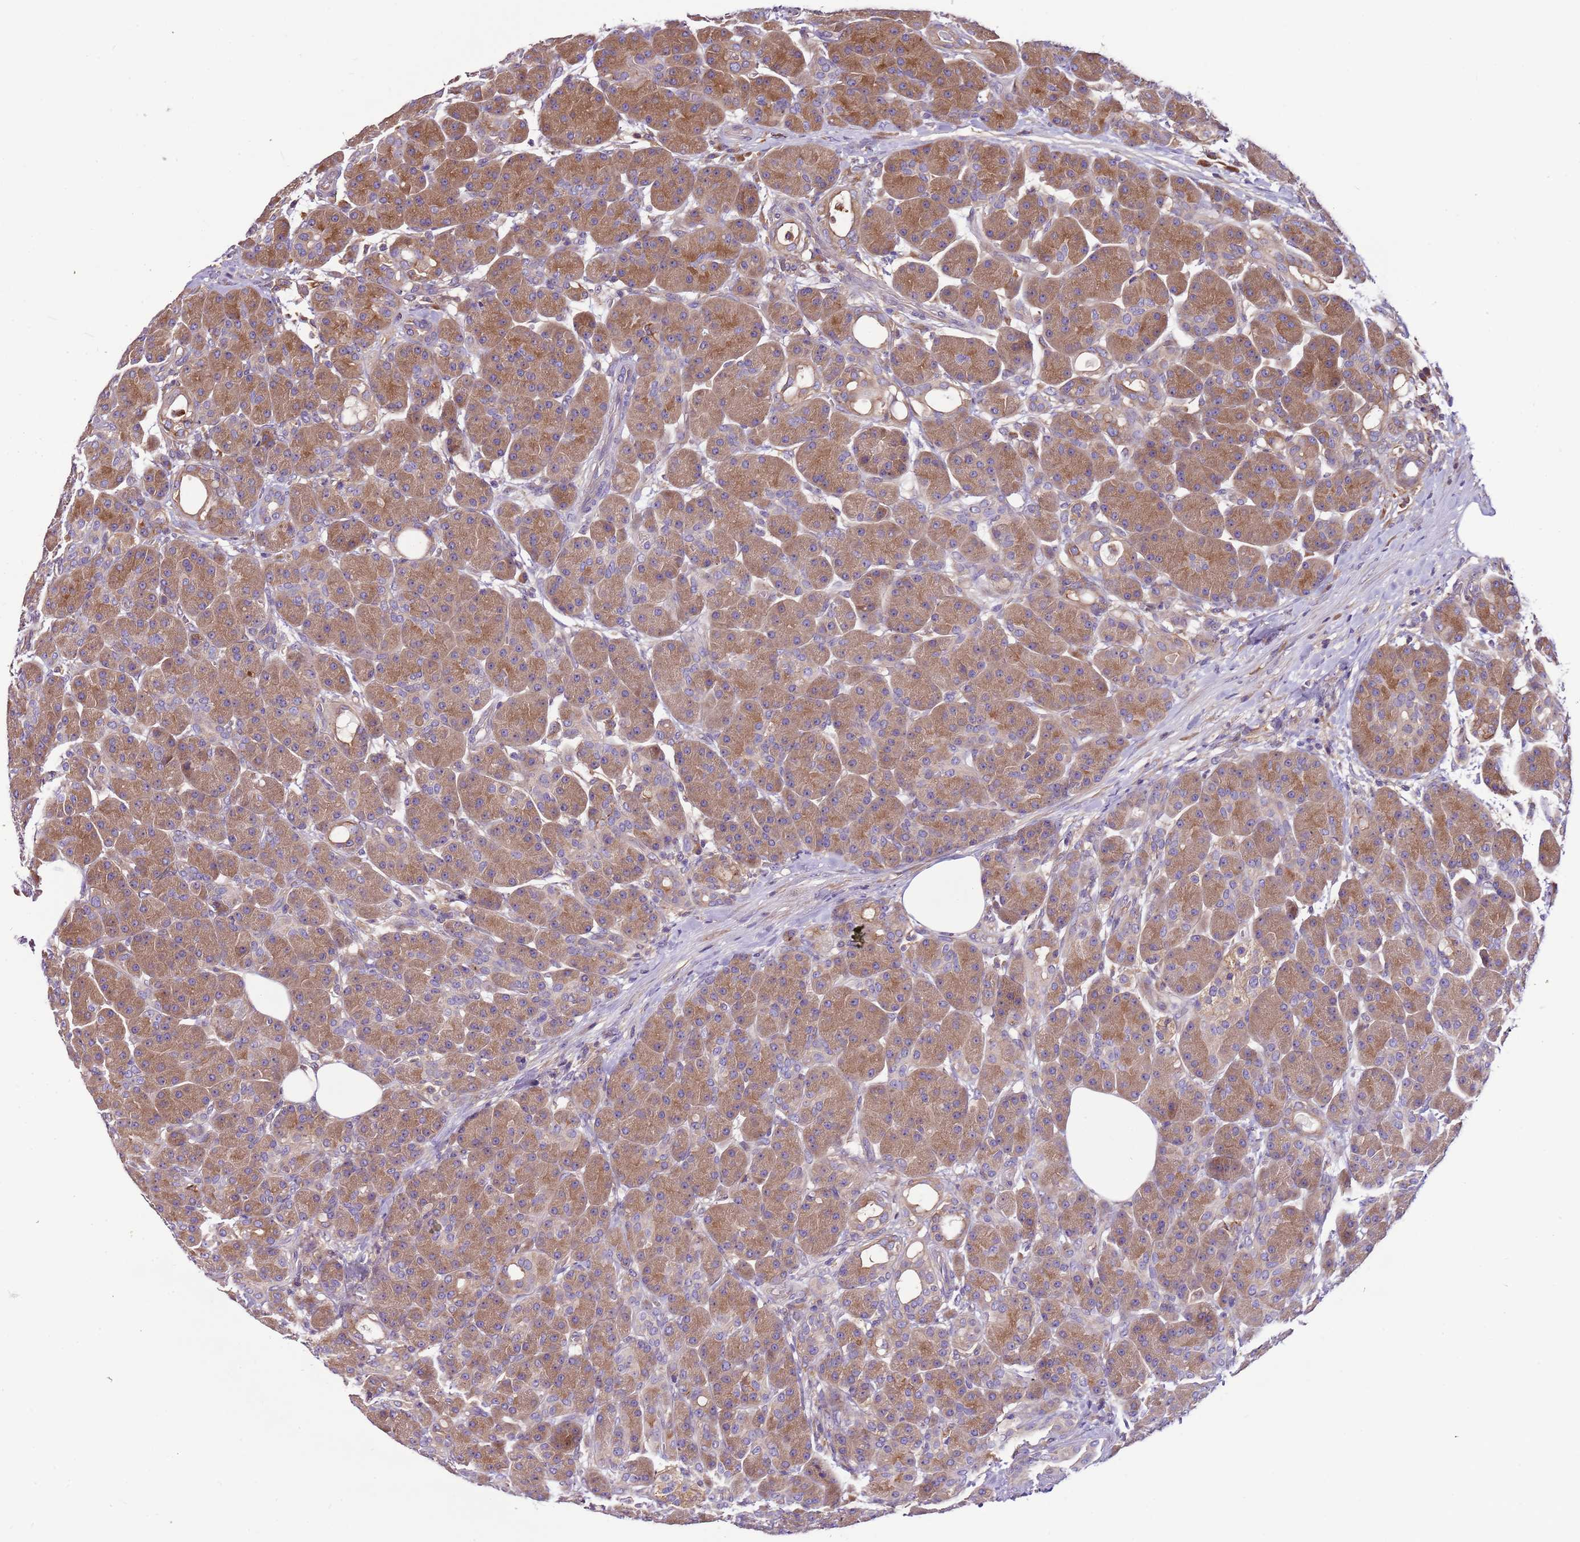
{"staining": {"intensity": "moderate", "quantity": ">75%", "location": "cytoplasmic/membranous"}, "tissue": "pancreas", "cell_type": "Exocrine glandular cells", "image_type": "normal", "snomed": [{"axis": "morphology", "description": "Normal tissue, NOS"}, {"axis": "topography", "description": "Pancreas"}], "caption": "A photomicrograph of pancreas stained for a protein exhibits moderate cytoplasmic/membranous brown staining in exocrine glandular cells.", "gene": "ATXN2L", "patient": {"sex": "male", "age": 63}}